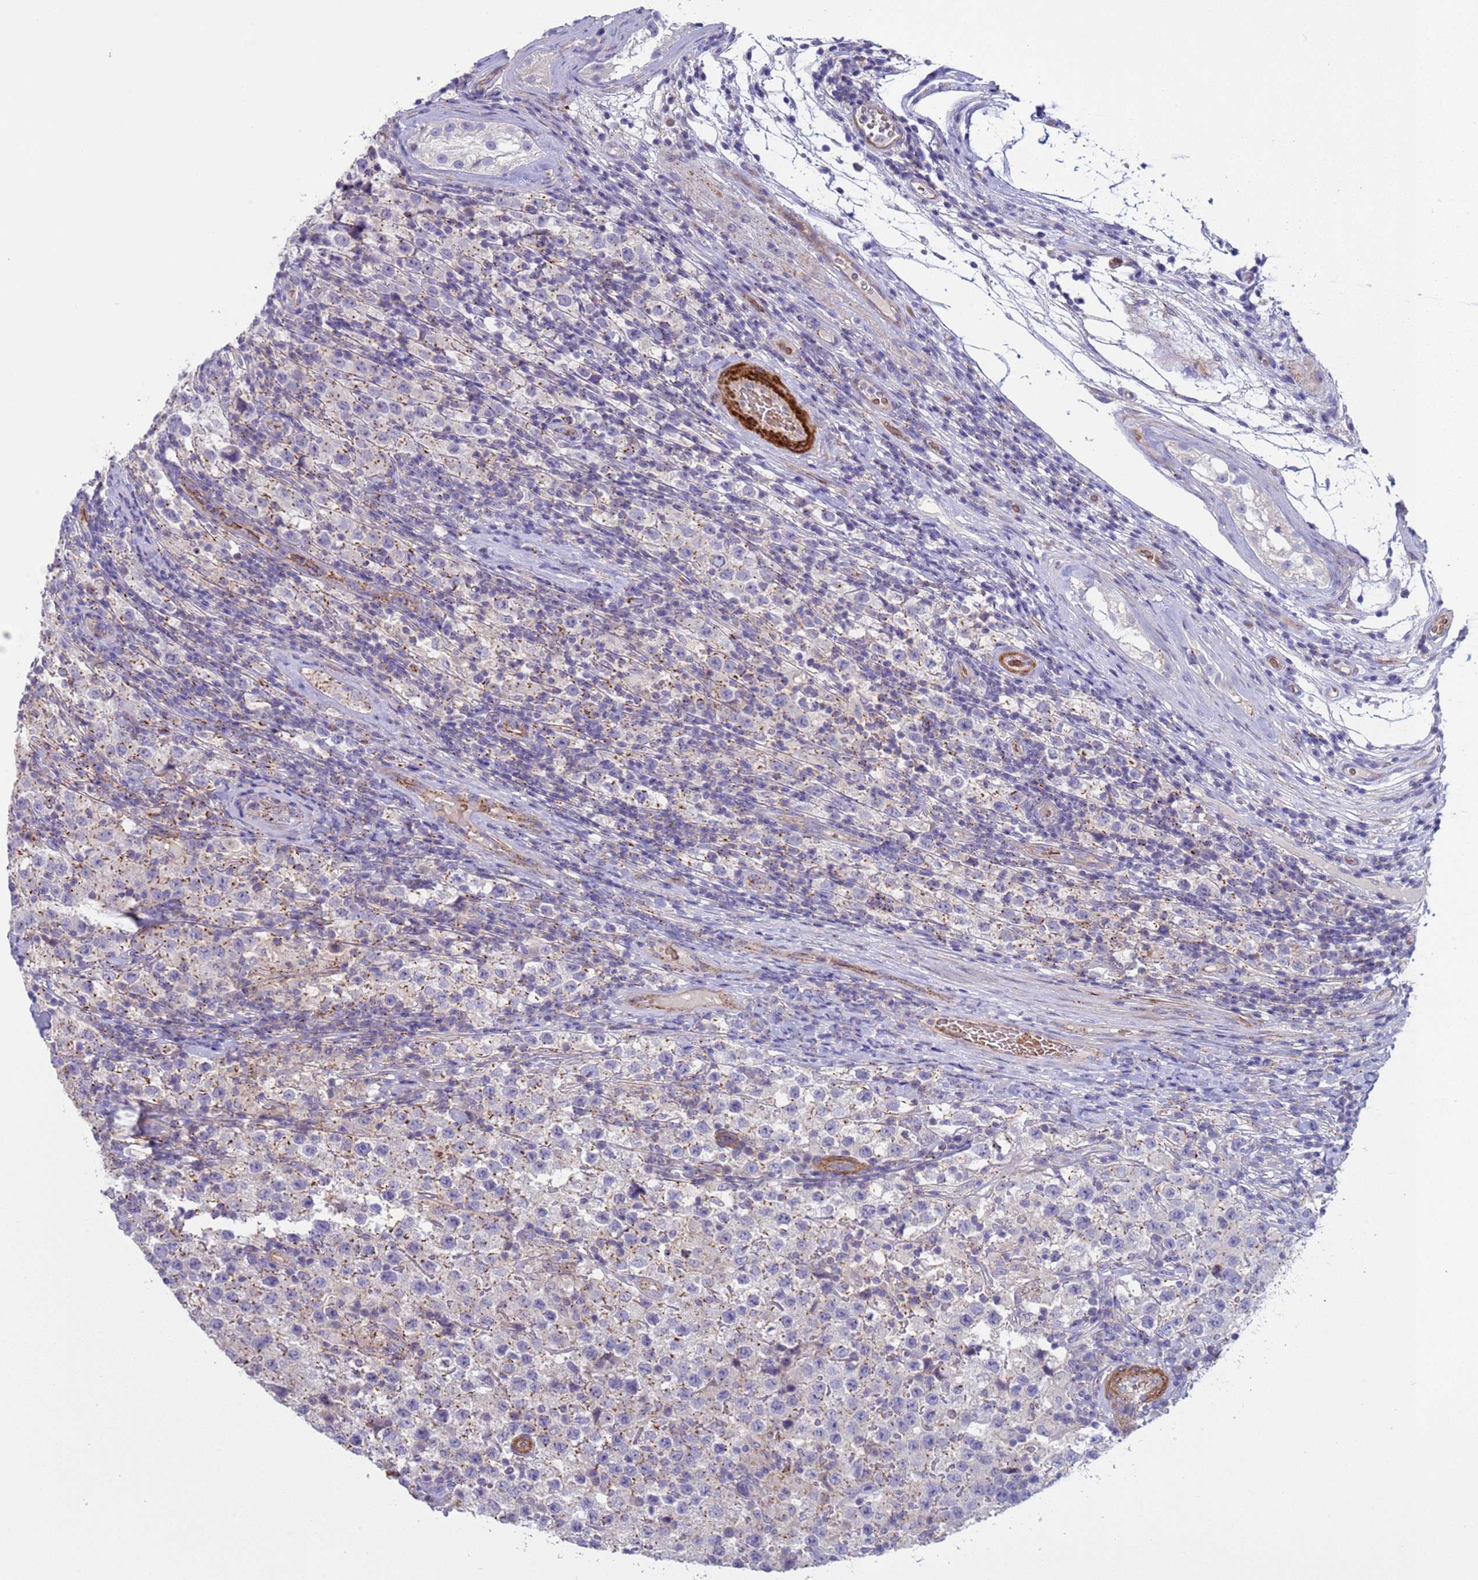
{"staining": {"intensity": "moderate", "quantity": "<25%", "location": "cytoplasmic/membranous"}, "tissue": "testis cancer", "cell_type": "Tumor cells", "image_type": "cancer", "snomed": [{"axis": "morphology", "description": "Seminoma, NOS"}, {"axis": "morphology", "description": "Carcinoma, Embryonal, NOS"}, {"axis": "topography", "description": "Testis"}], "caption": "Immunohistochemistry (IHC) (DAB (3,3'-diaminobenzidine)) staining of embryonal carcinoma (testis) demonstrates moderate cytoplasmic/membranous protein positivity in approximately <25% of tumor cells.", "gene": "KBTBD3", "patient": {"sex": "male", "age": 41}}